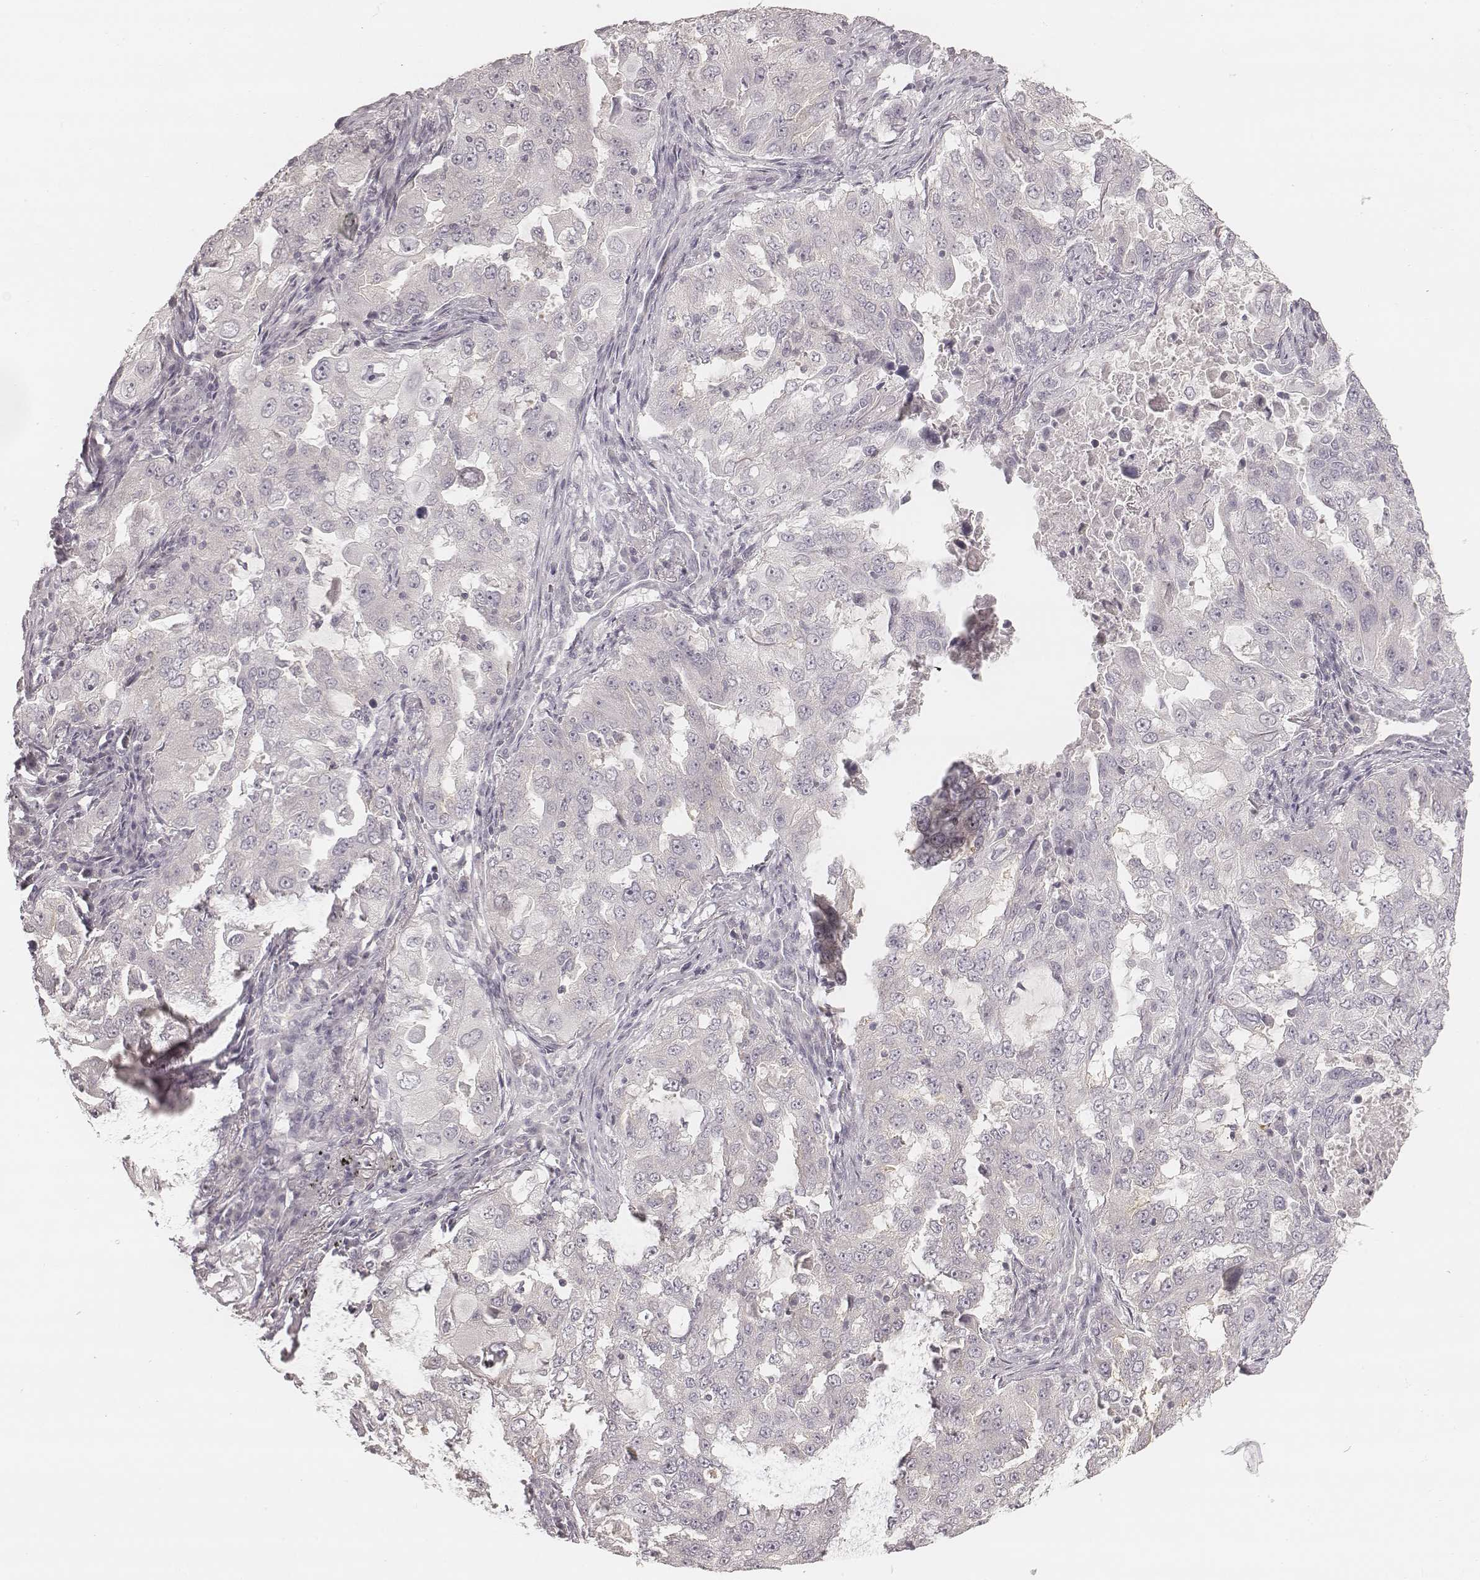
{"staining": {"intensity": "negative", "quantity": "none", "location": "none"}, "tissue": "lung cancer", "cell_type": "Tumor cells", "image_type": "cancer", "snomed": [{"axis": "morphology", "description": "Adenocarcinoma, NOS"}, {"axis": "topography", "description": "Lung"}], "caption": "A histopathology image of human lung adenocarcinoma is negative for staining in tumor cells. Nuclei are stained in blue.", "gene": "ACACB", "patient": {"sex": "female", "age": 61}}